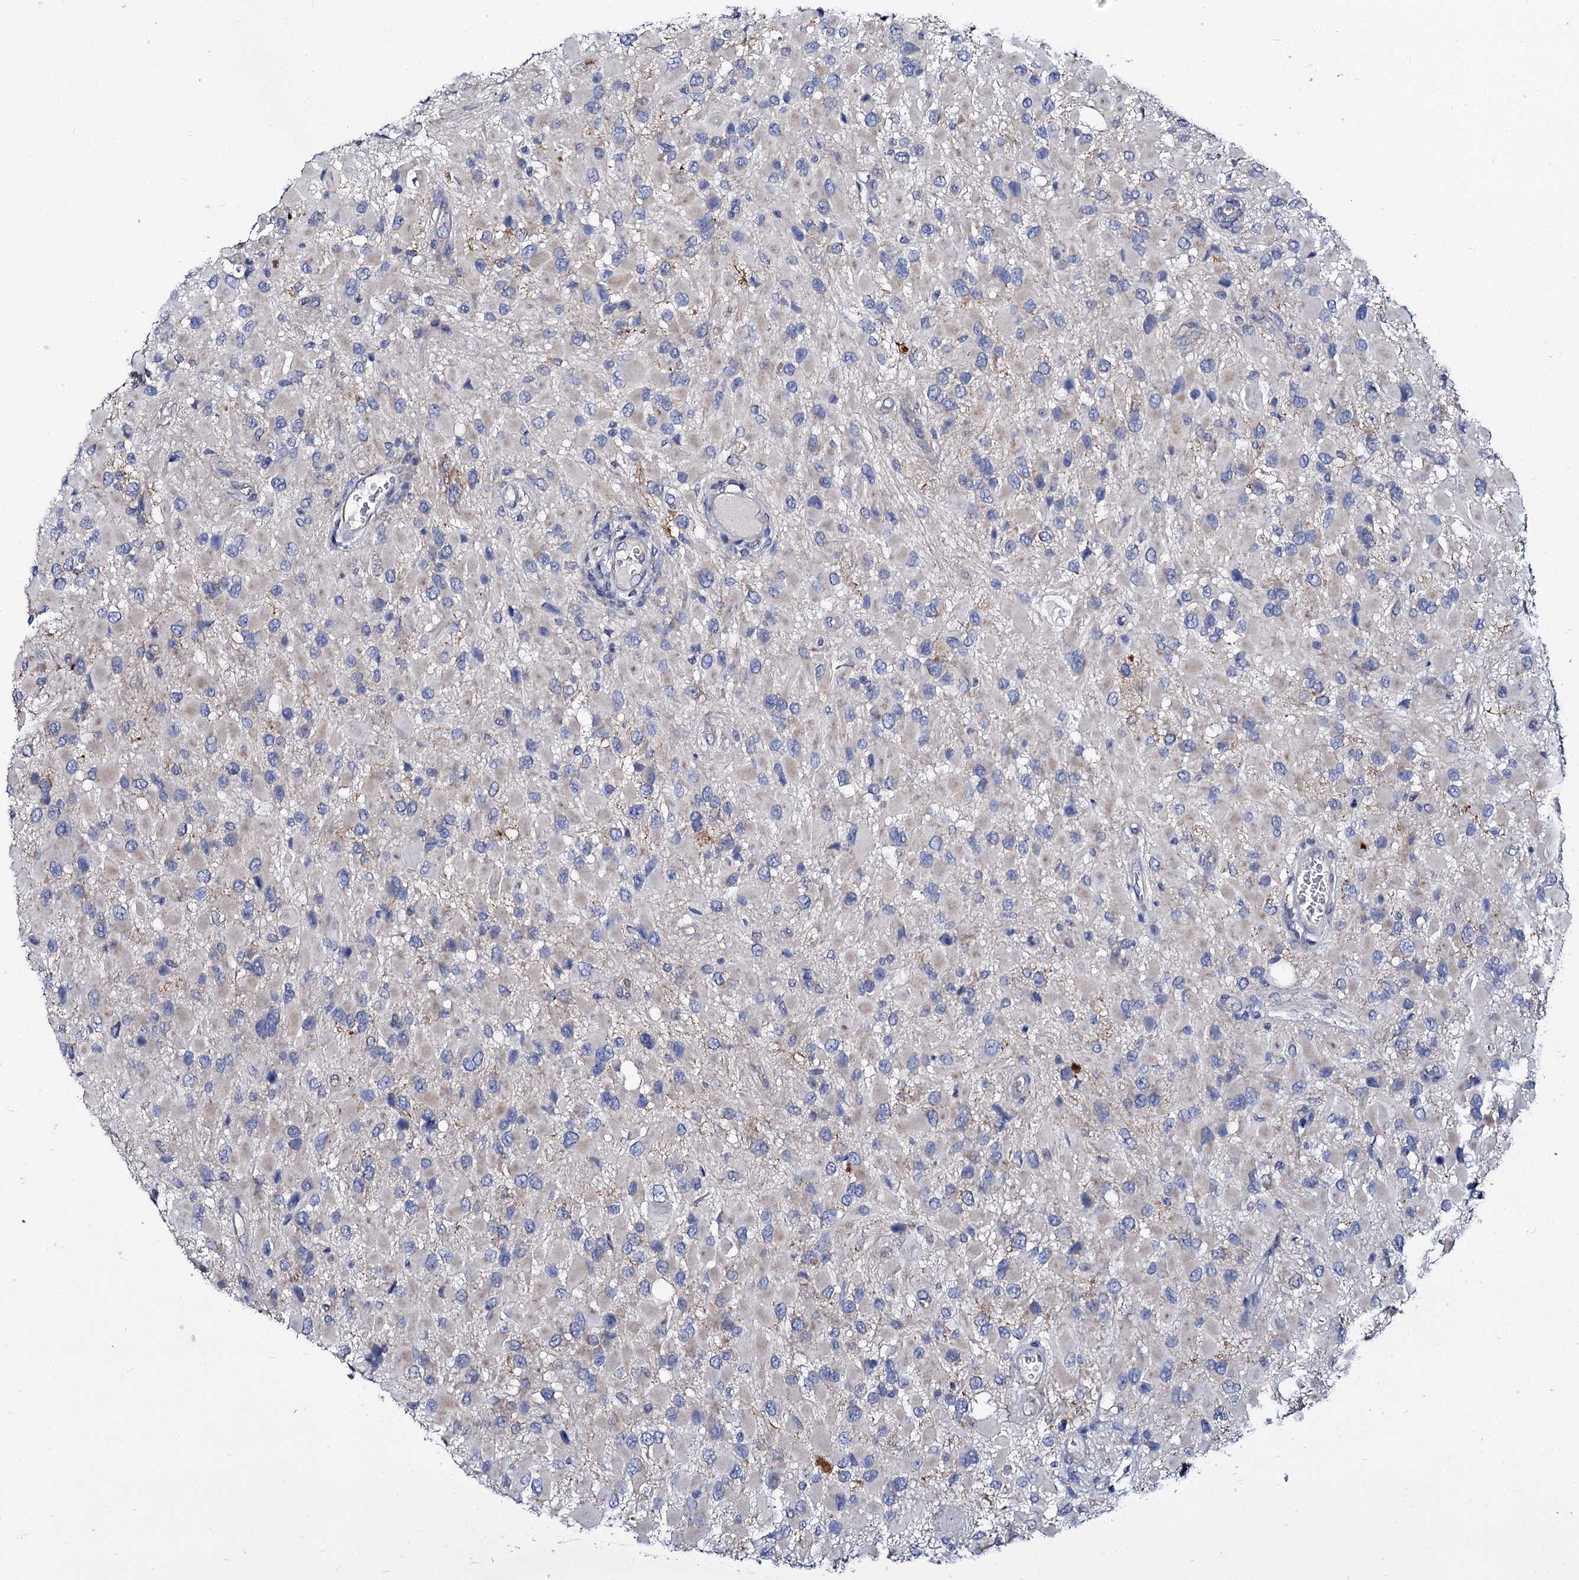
{"staining": {"intensity": "negative", "quantity": "none", "location": "none"}, "tissue": "glioma", "cell_type": "Tumor cells", "image_type": "cancer", "snomed": [{"axis": "morphology", "description": "Glioma, malignant, High grade"}, {"axis": "topography", "description": "Brain"}], "caption": "Tumor cells are negative for protein expression in human high-grade glioma (malignant). The staining was performed using DAB (3,3'-diaminobenzidine) to visualize the protein expression in brown, while the nuclei were stained in blue with hematoxylin (Magnification: 20x).", "gene": "PANX2", "patient": {"sex": "male", "age": 53}}